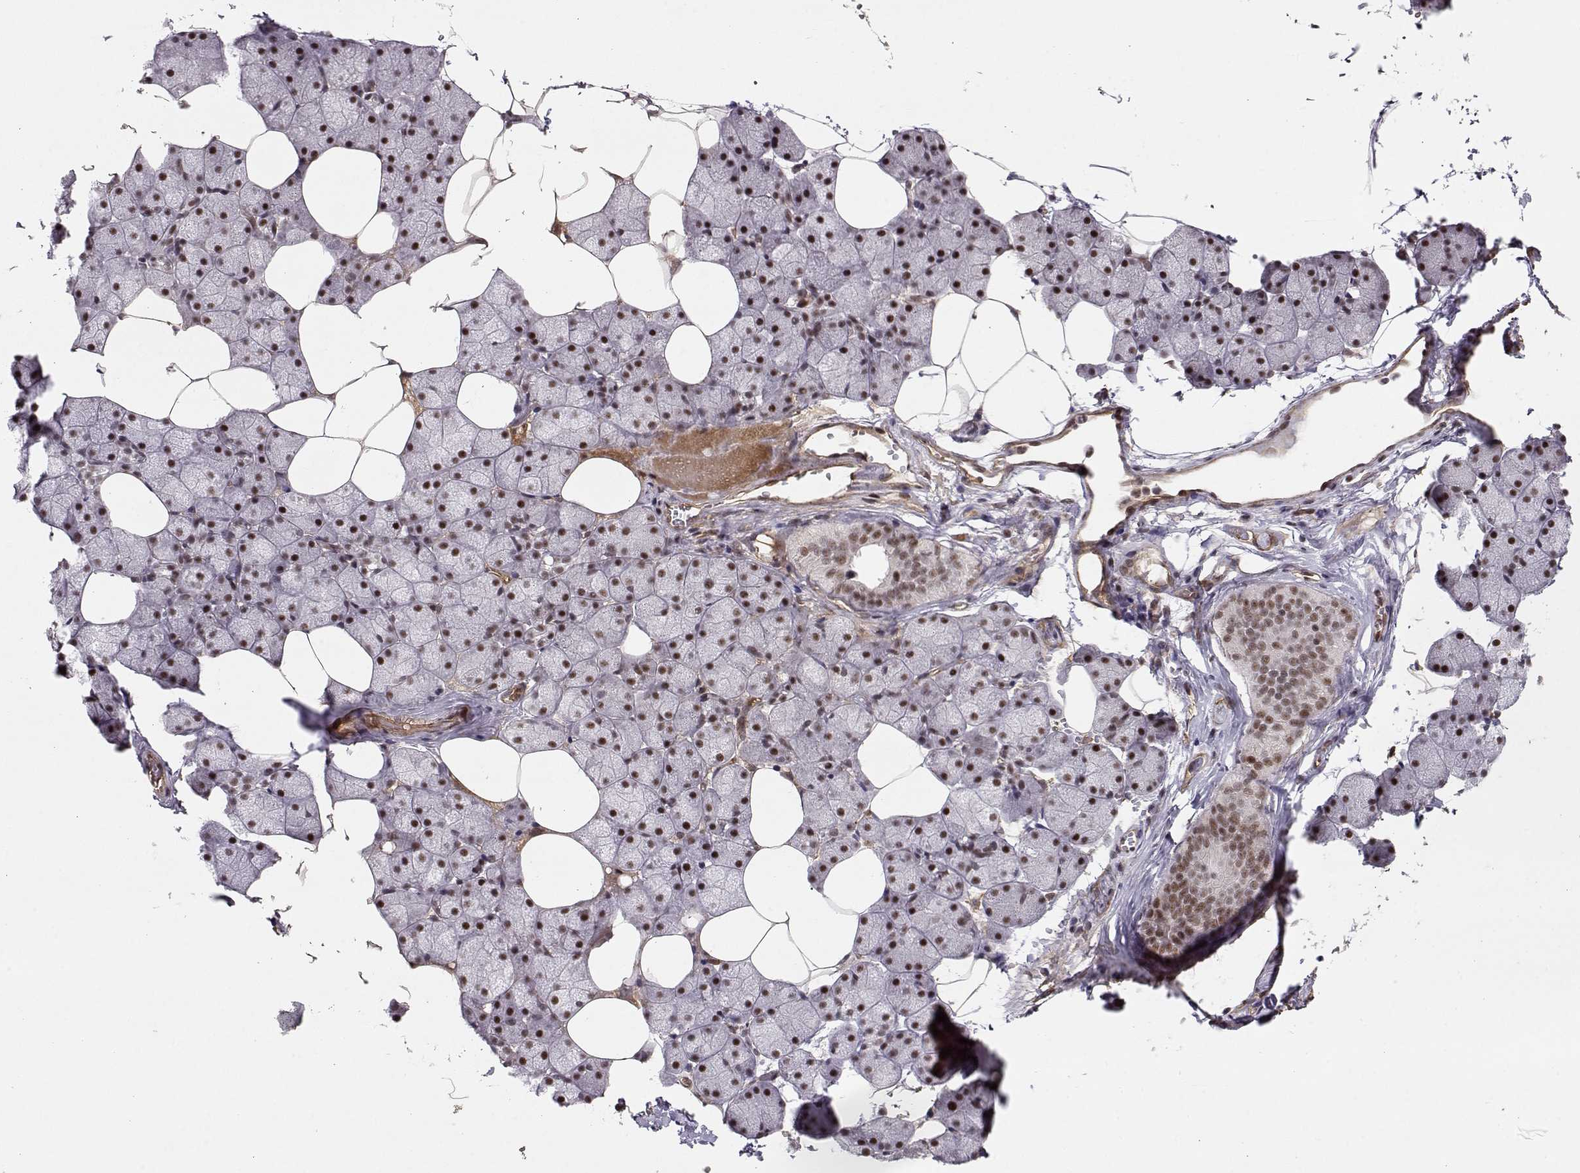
{"staining": {"intensity": "moderate", "quantity": ">75%", "location": "nuclear"}, "tissue": "salivary gland", "cell_type": "Glandular cells", "image_type": "normal", "snomed": [{"axis": "morphology", "description": "Normal tissue, NOS"}, {"axis": "topography", "description": "Salivary gland"}], "caption": "Salivary gland stained with IHC exhibits moderate nuclear staining in approximately >75% of glandular cells.", "gene": "CIR1", "patient": {"sex": "male", "age": 38}}